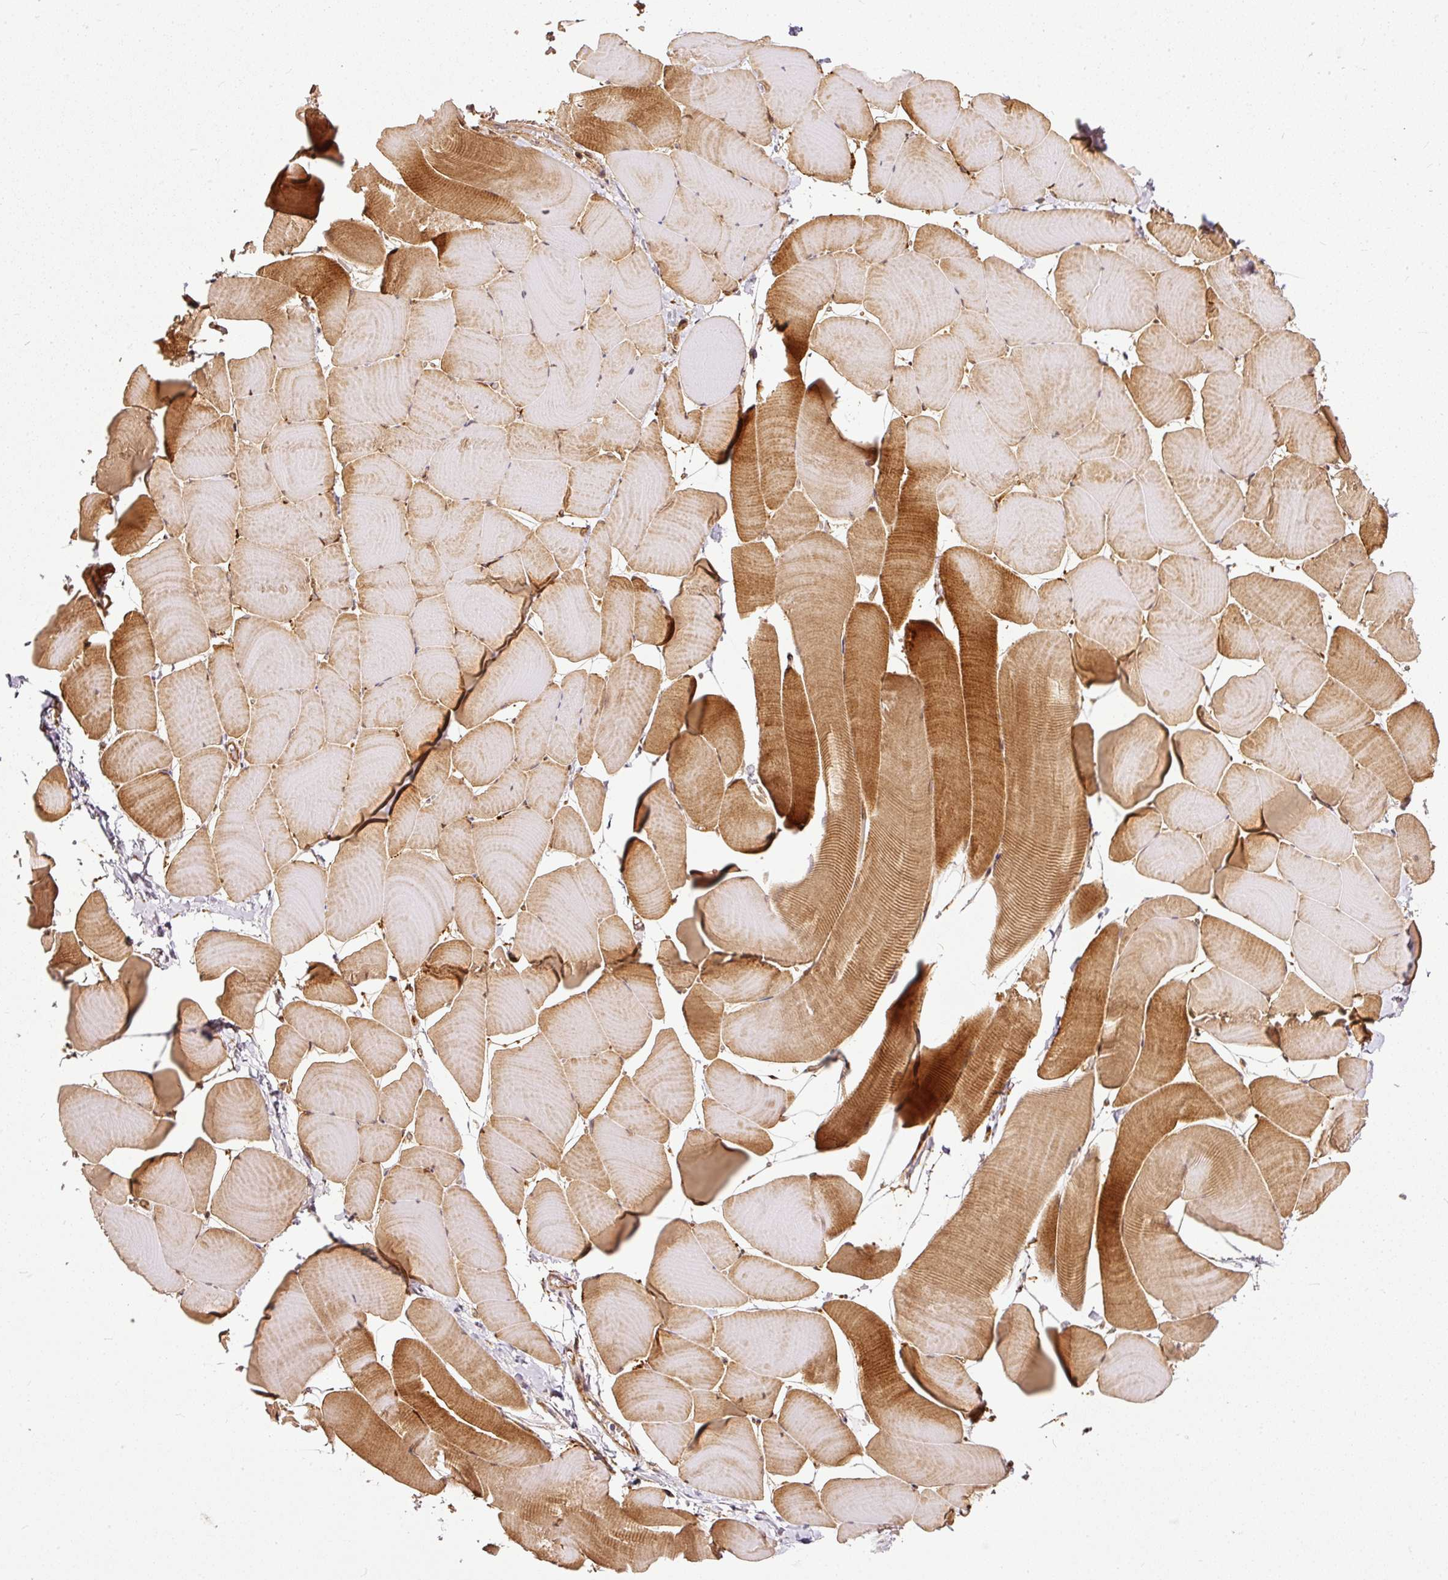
{"staining": {"intensity": "moderate", "quantity": "25%-75%", "location": "cytoplasmic/membranous"}, "tissue": "skeletal muscle", "cell_type": "Myocytes", "image_type": "normal", "snomed": [{"axis": "morphology", "description": "Normal tissue, NOS"}, {"axis": "topography", "description": "Skeletal muscle"}], "caption": "IHC micrograph of normal human skeletal muscle stained for a protein (brown), which displays medium levels of moderate cytoplasmic/membranous expression in about 25%-75% of myocytes.", "gene": "MIF4GD", "patient": {"sex": "male", "age": 25}}